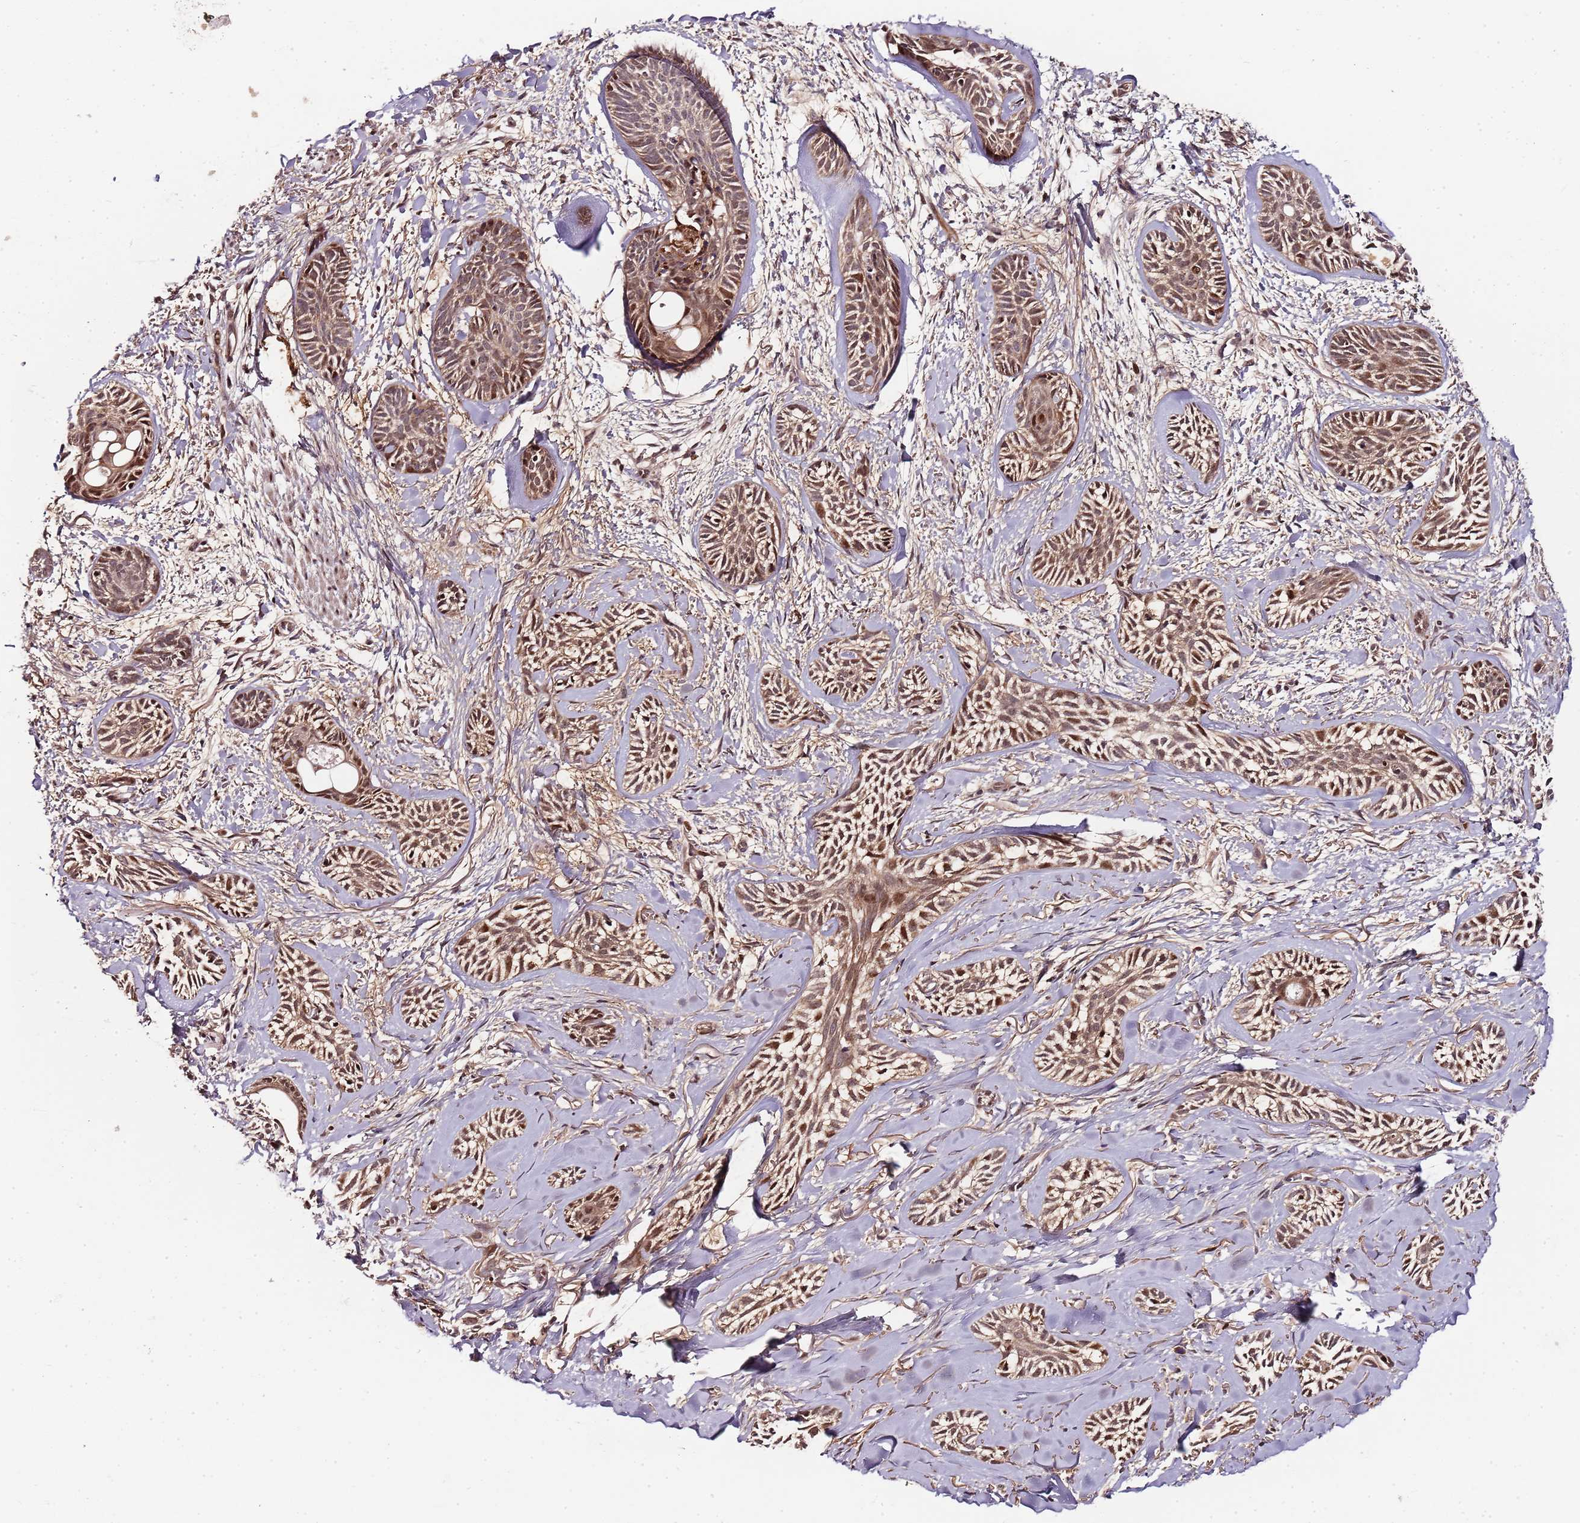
{"staining": {"intensity": "moderate", "quantity": ">75%", "location": "cytoplasmic/membranous,nuclear"}, "tissue": "skin cancer", "cell_type": "Tumor cells", "image_type": "cancer", "snomed": [{"axis": "morphology", "description": "Basal cell carcinoma"}, {"axis": "topography", "description": "Skin"}], "caption": "This histopathology image shows basal cell carcinoma (skin) stained with immunohistochemistry to label a protein in brown. The cytoplasmic/membranous and nuclear of tumor cells show moderate positivity for the protein. Nuclei are counter-stained blue.", "gene": "EDC3", "patient": {"sex": "female", "age": 59}}